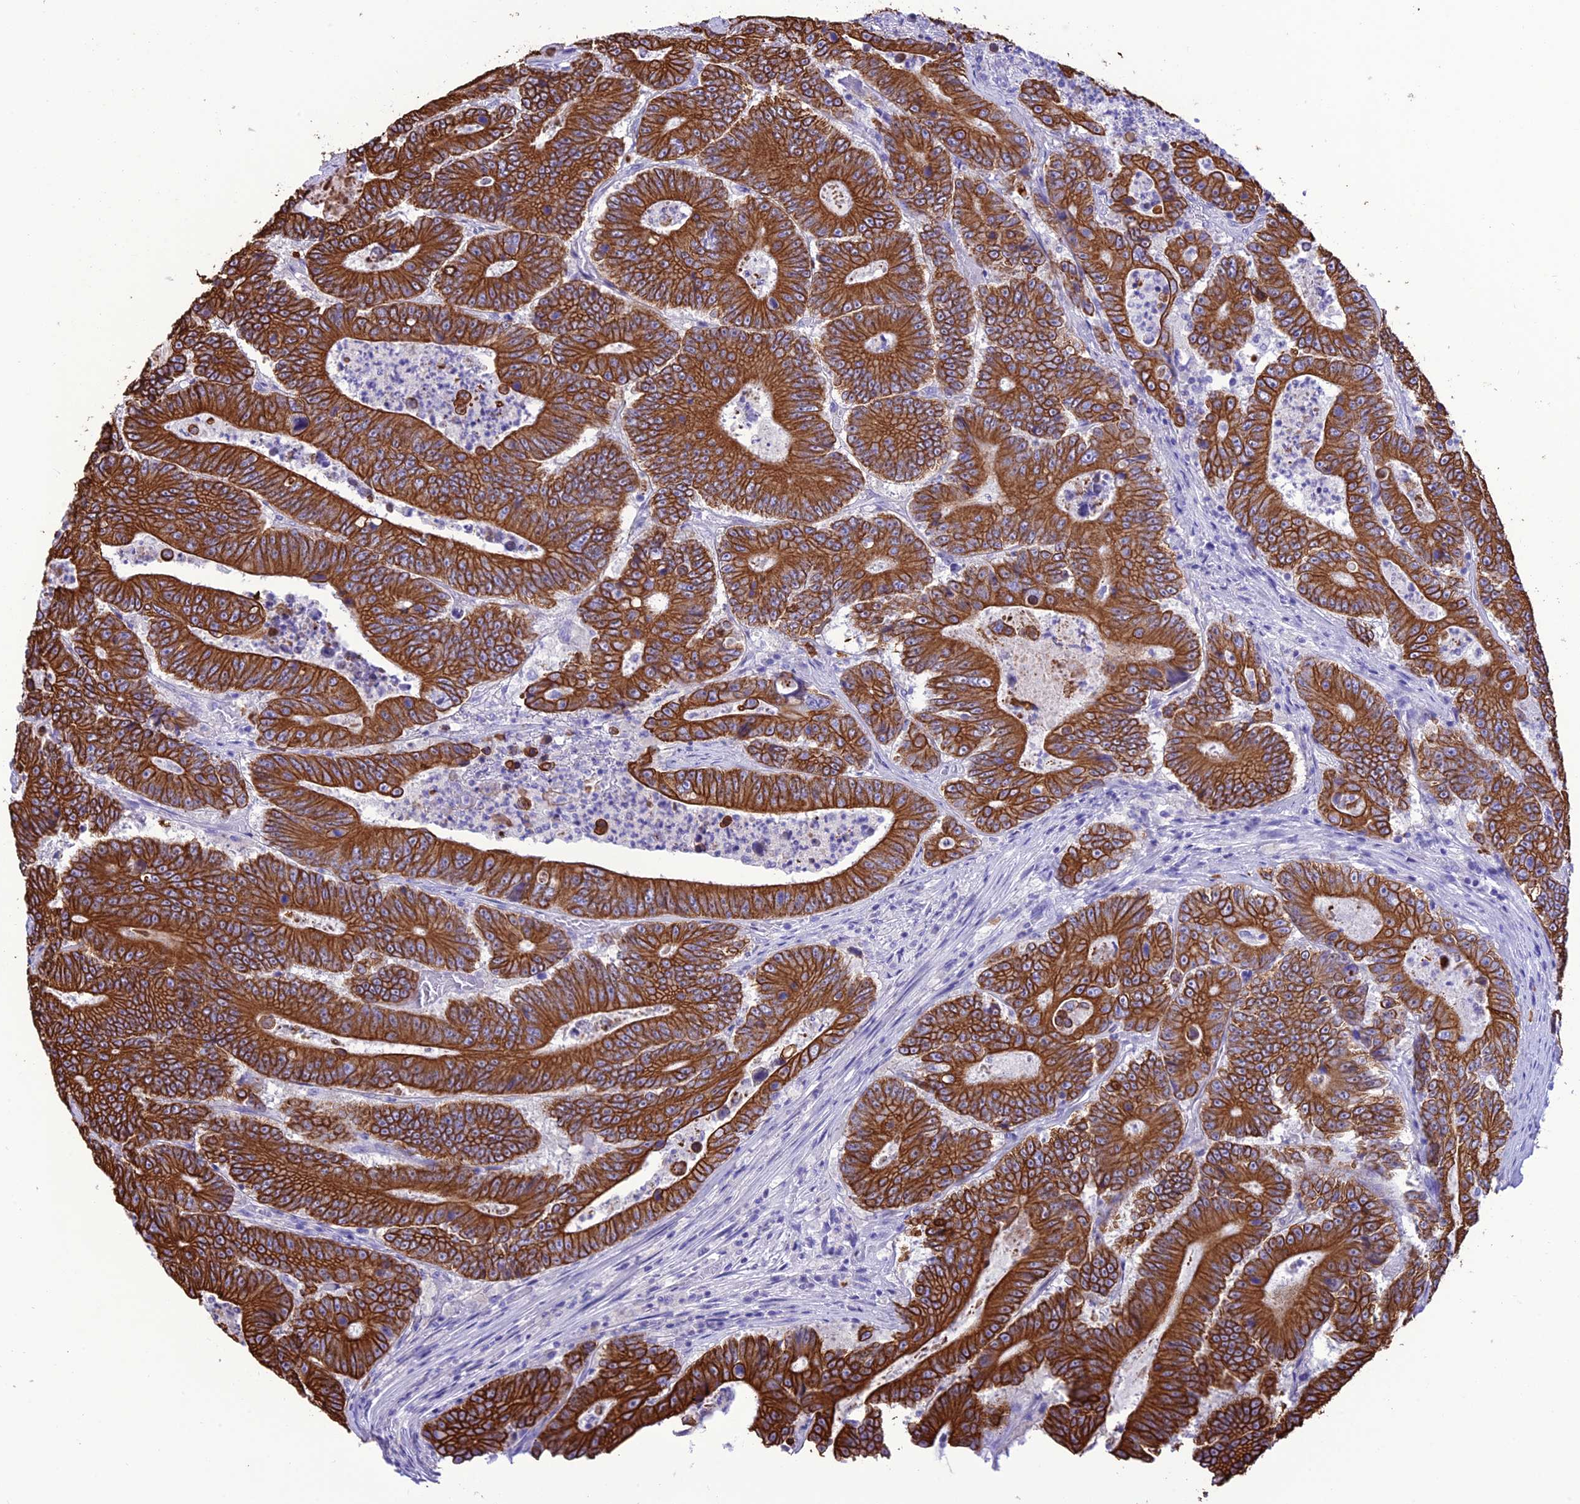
{"staining": {"intensity": "strong", "quantity": ">75%", "location": "cytoplasmic/membranous"}, "tissue": "colorectal cancer", "cell_type": "Tumor cells", "image_type": "cancer", "snomed": [{"axis": "morphology", "description": "Adenocarcinoma, NOS"}, {"axis": "topography", "description": "Colon"}], "caption": "Strong cytoplasmic/membranous staining for a protein is identified in about >75% of tumor cells of colorectal adenocarcinoma using IHC.", "gene": "VPS52", "patient": {"sex": "male", "age": 83}}